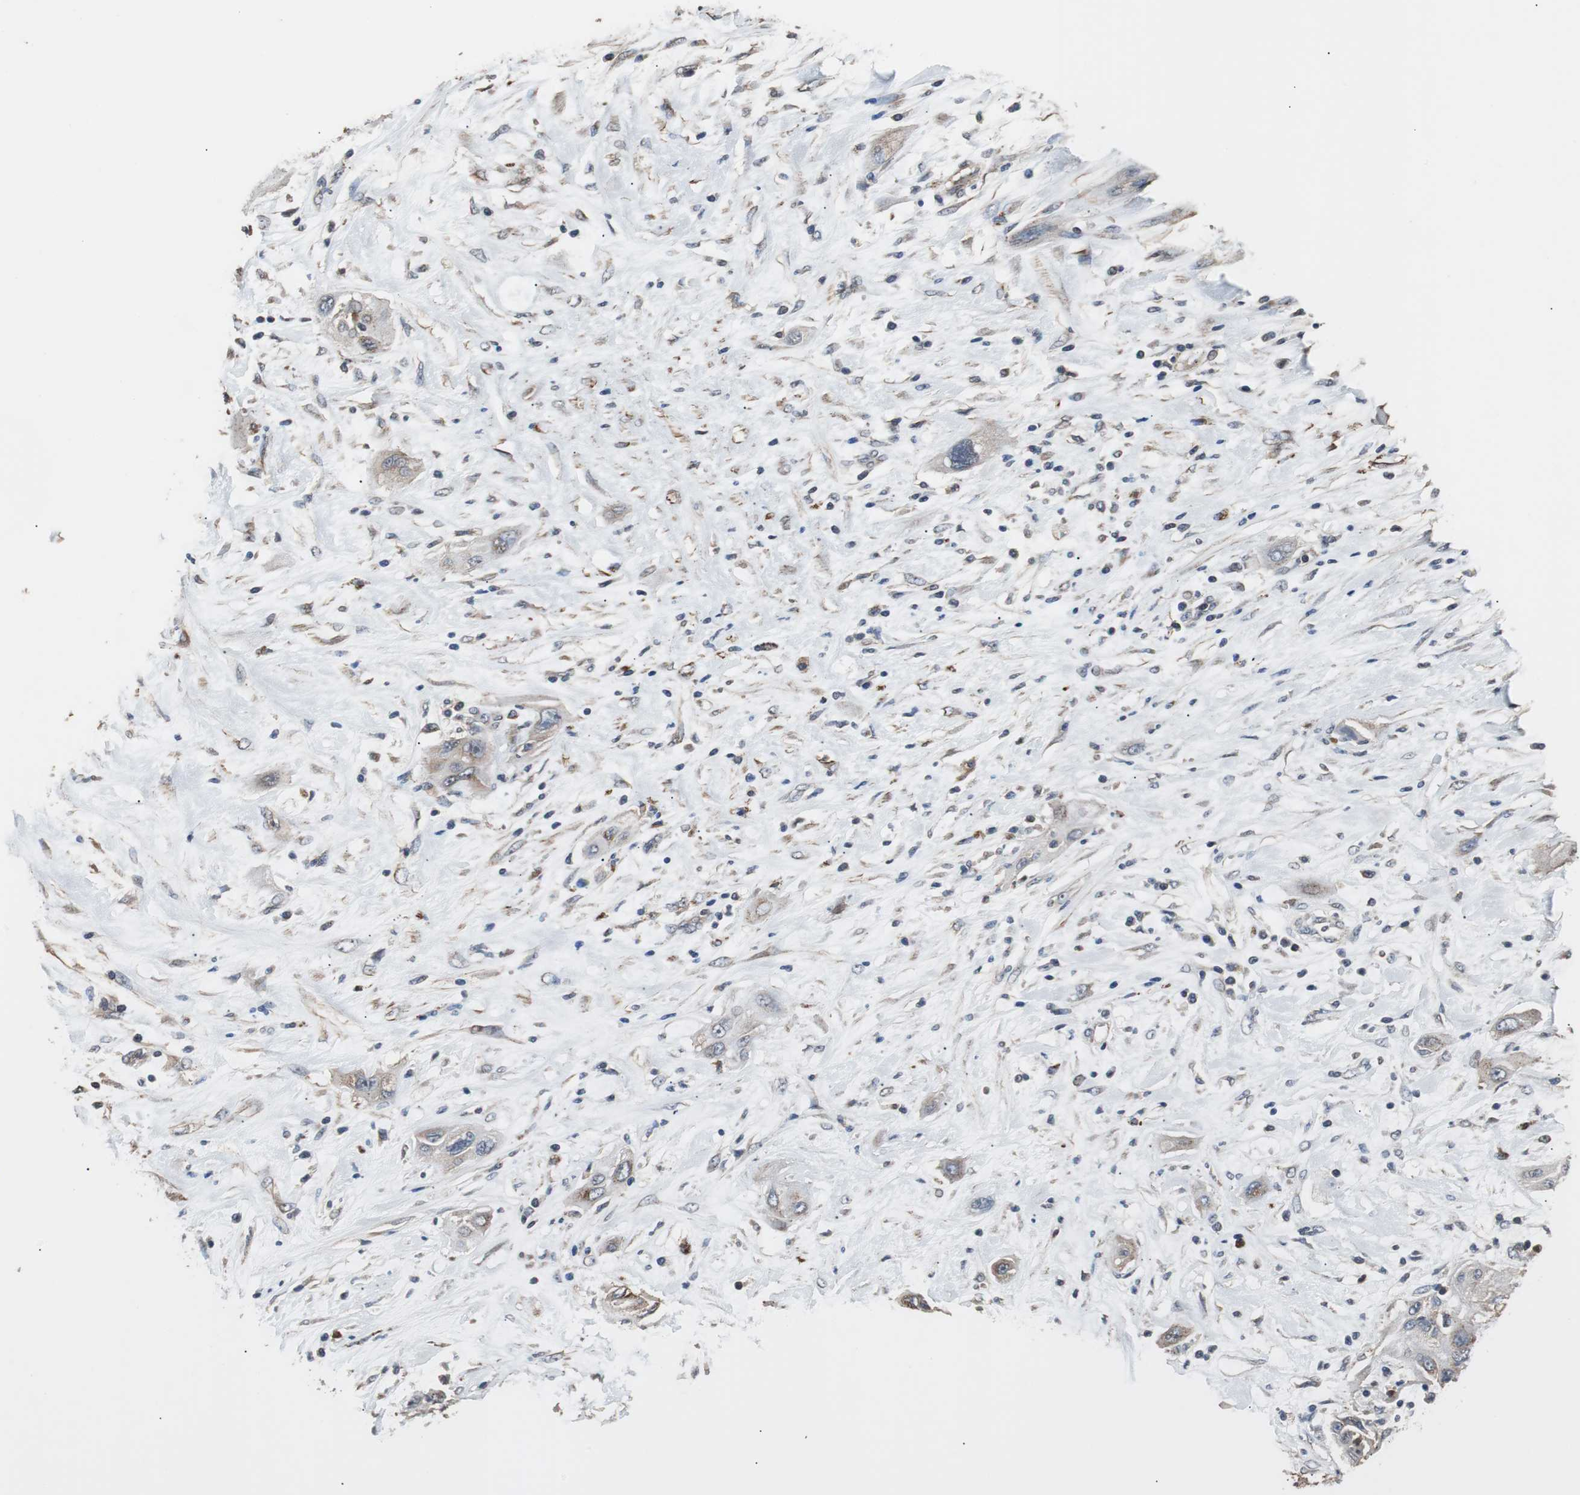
{"staining": {"intensity": "weak", "quantity": "25%-75%", "location": "cytoplasmic/membranous"}, "tissue": "lung cancer", "cell_type": "Tumor cells", "image_type": "cancer", "snomed": [{"axis": "morphology", "description": "Squamous cell carcinoma, NOS"}, {"axis": "topography", "description": "Lung"}], "caption": "Protein analysis of lung squamous cell carcinoma tissue exhibits weak cytoplasmic/membranous staining in about 25%-75% of tumor cells.", "gene": "PITRM1", "patient": {"sex": "female", "age": 47}}